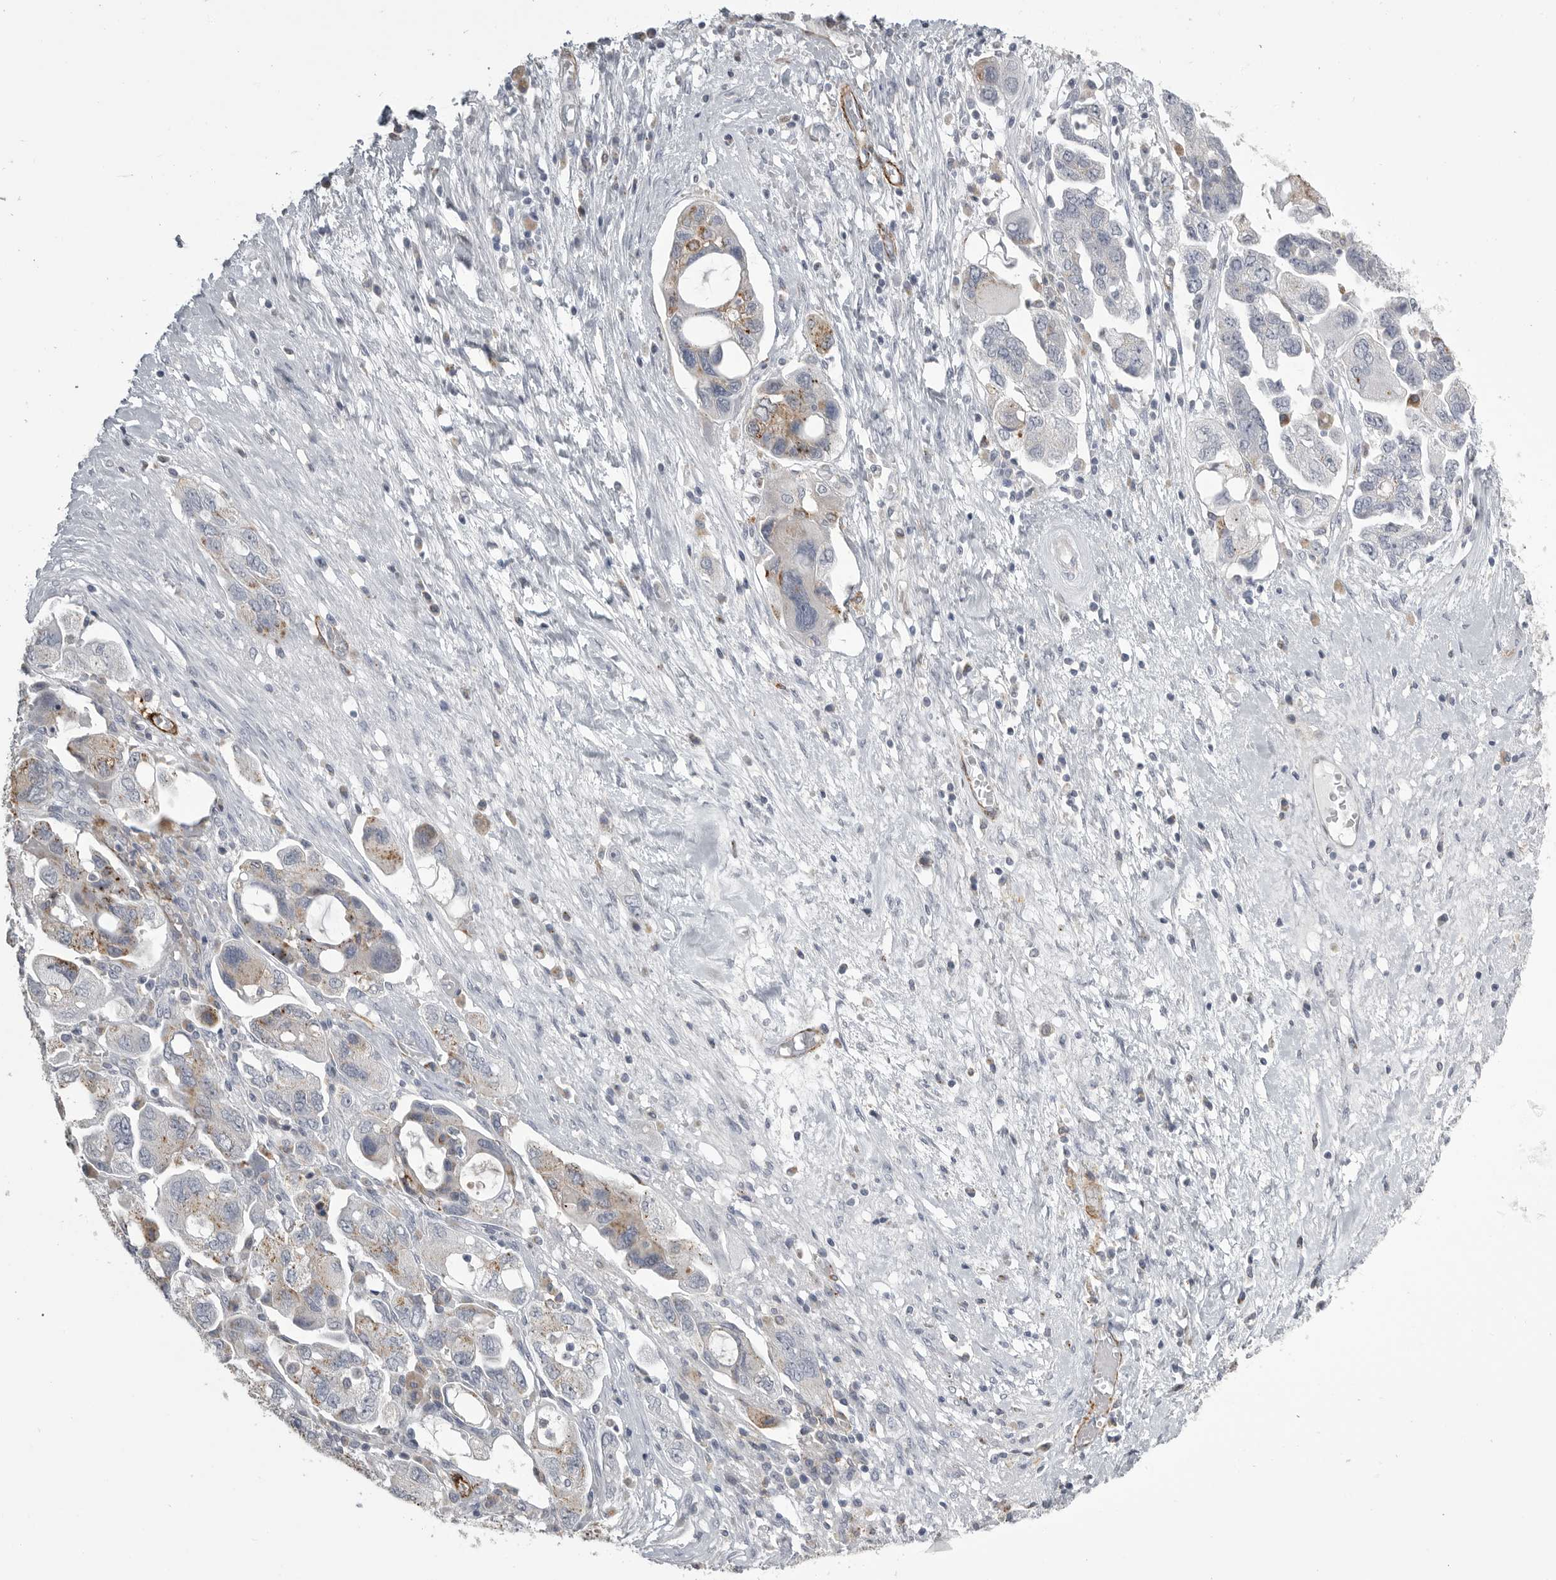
{"staining": {"intensity": "weak", "quantity": "25%-75%", "location": "cytoplasmic/membranous"}, "tissue": "ovarian cancer", "cell_type": "Tumor cells", "image_type": "cancer", "snomed": [{"axis": "morphology", "description": "Carcinoma, NOS"}, {"axis": "morphology", "description": "Cystadenocarcinoma, serous, NOS"}, {"axis": "topography", "description": "Ovary"}], "caption": "Human ovarian cancer (carcinoma) stained with a brown dye displays weak cytoplasmic/membranous positive staining in about 25%-75% of tumor cells.", "gene": "AOC3", "patient": {"sex": "female", "age": 69}}